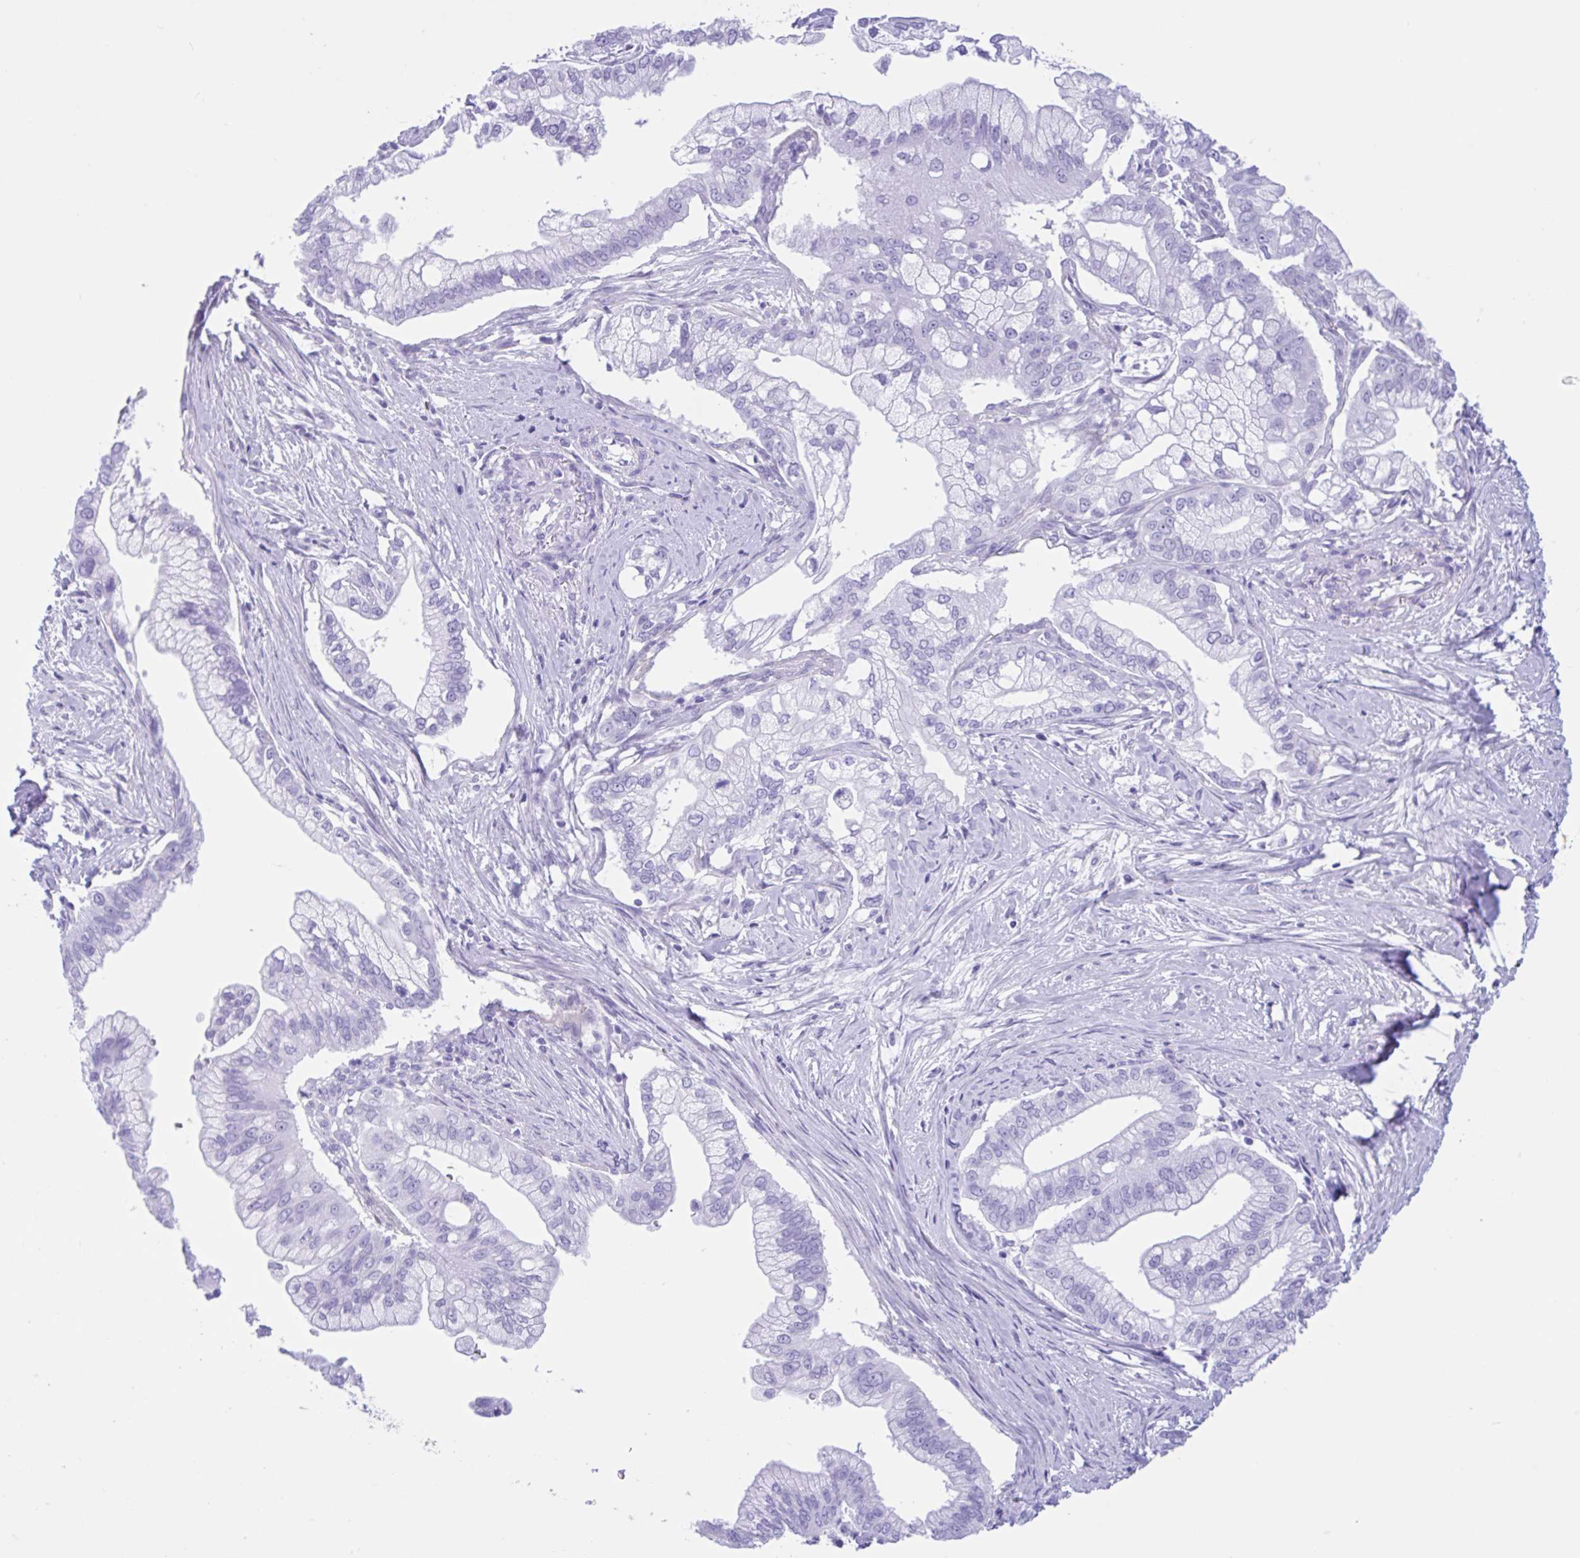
{"staining": {"intensity": "negative", "quantity": "none", "location": "none"}, "tissue": "pancreatic cancer", "cell_type": "Tumor cells", "image_type": "cancer", "snomed": [{"axis": "morphology", "description": "Adenocarcinoma, NOS"}, {"axis": "topography", "description": "Pancreas"}], "caption": "High power microscopy image of an immunohistochemistry histopathology image of pancreatic cancer (adenocarcinoma), revealing no significant expression in tumor cells.", "gene": "IAPP", "patient": {"sex": "male", "age": 70}}